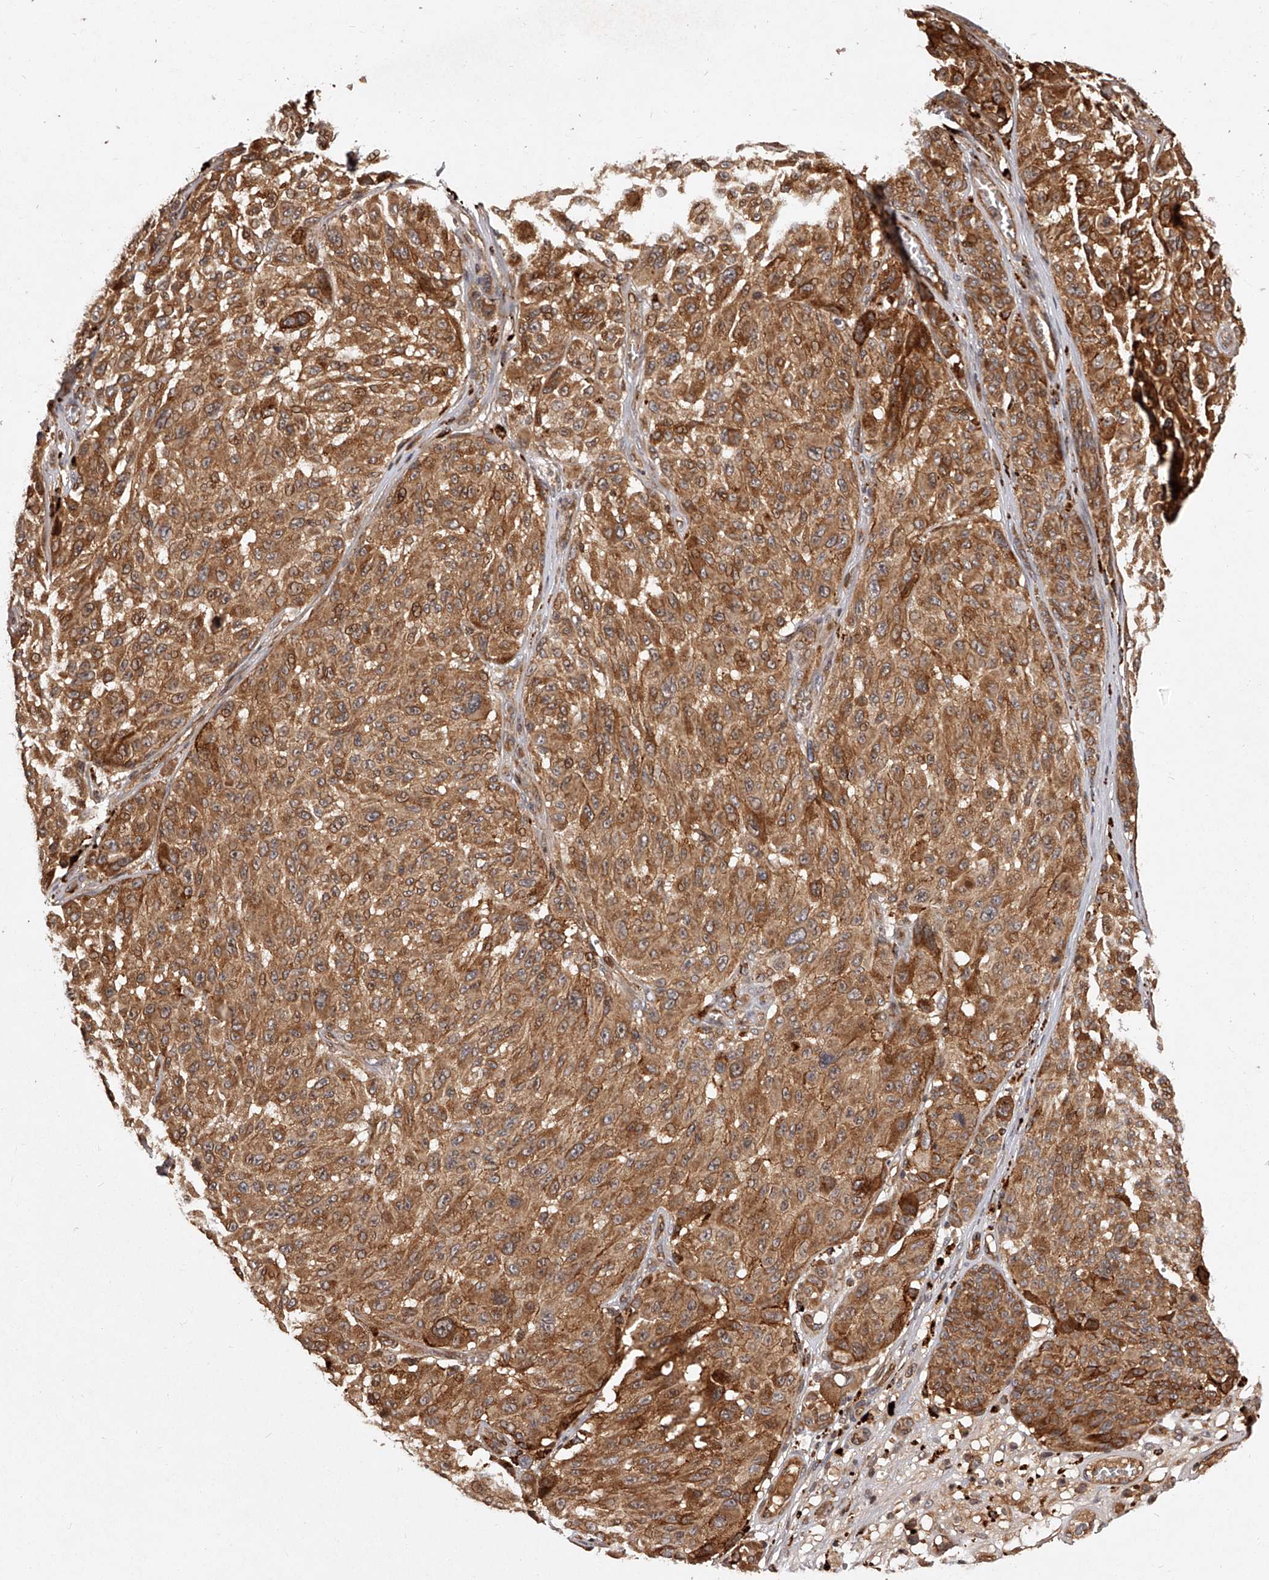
{"staining": {"intensity": "moderate", "quantity": ">75%", "location": "cytoplasmic/membranous"}, "tissue": "melanoma", "cell_type": "Tumor cells", "image_type": "cancer", "snomed": [{"axis": "morphology", "description": "Malignant melanoma, NOS"}, {"axis": "topography", "description": "Skin"}], "caption": "A brown stain labels moderate cytoplasmic/membranous staining of a protein in human melanoma tumor cells.", "gene": "CRYZL1", "patient": {"sex": "male", "age": 83}}